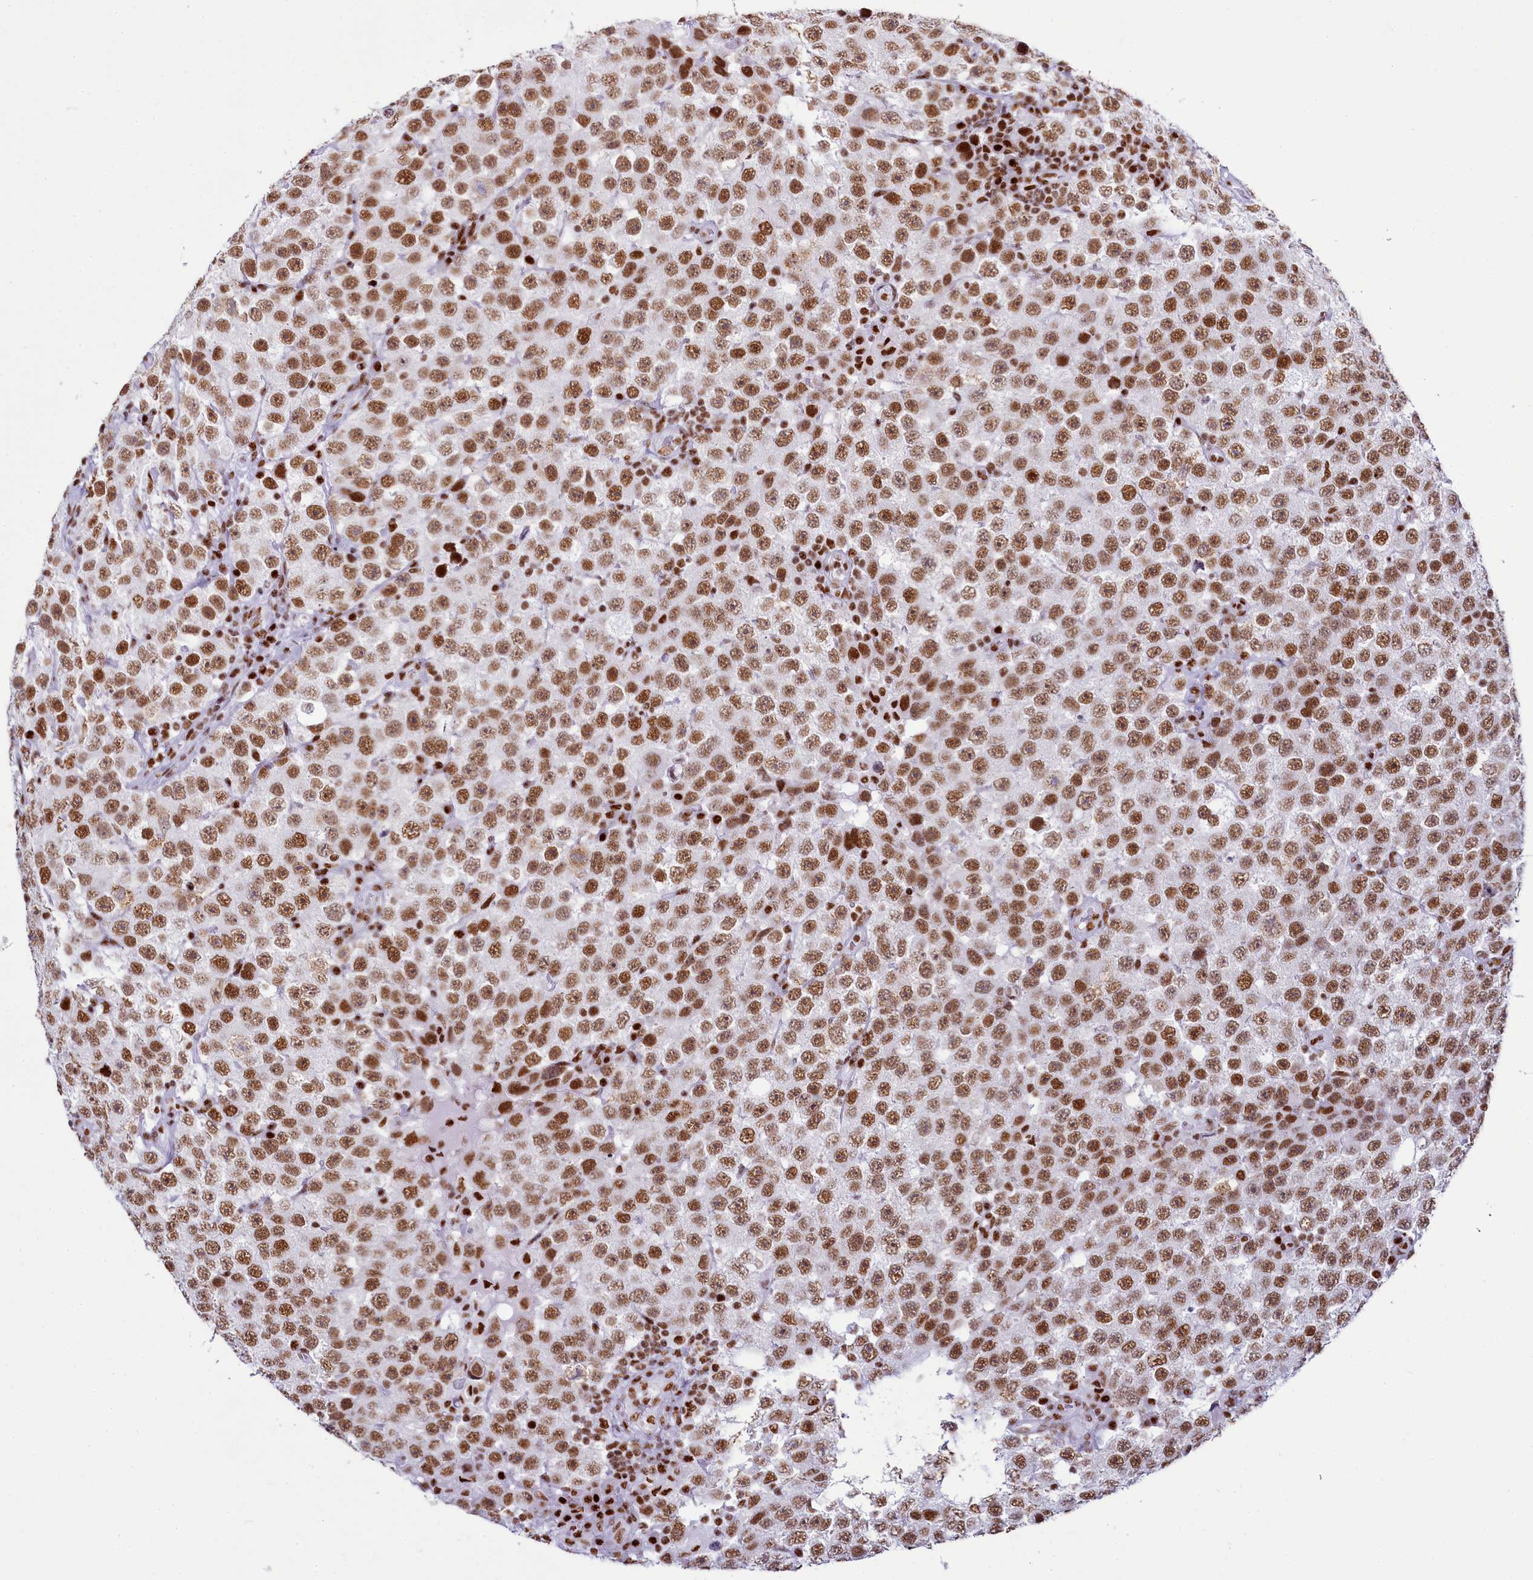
{"staining": {"intensity": "moderate", "quantity": ">75%", "location": "nuclear"}, "tissue": "testis cancer", "cell_type": "Tumor cells", "image_type": "cancer", "snomed": [{"axis": "morphology", "description": "Seminoma, NOS"}, {"axis": "topography", "description": "Testis"}], "caption": "Protein expression analysis of testis seminoma reveals moderate nuclear expression in approximately >75% of tumor cells.", "gene": "RALY", "patient": {"sex": "male", "age": 28}}